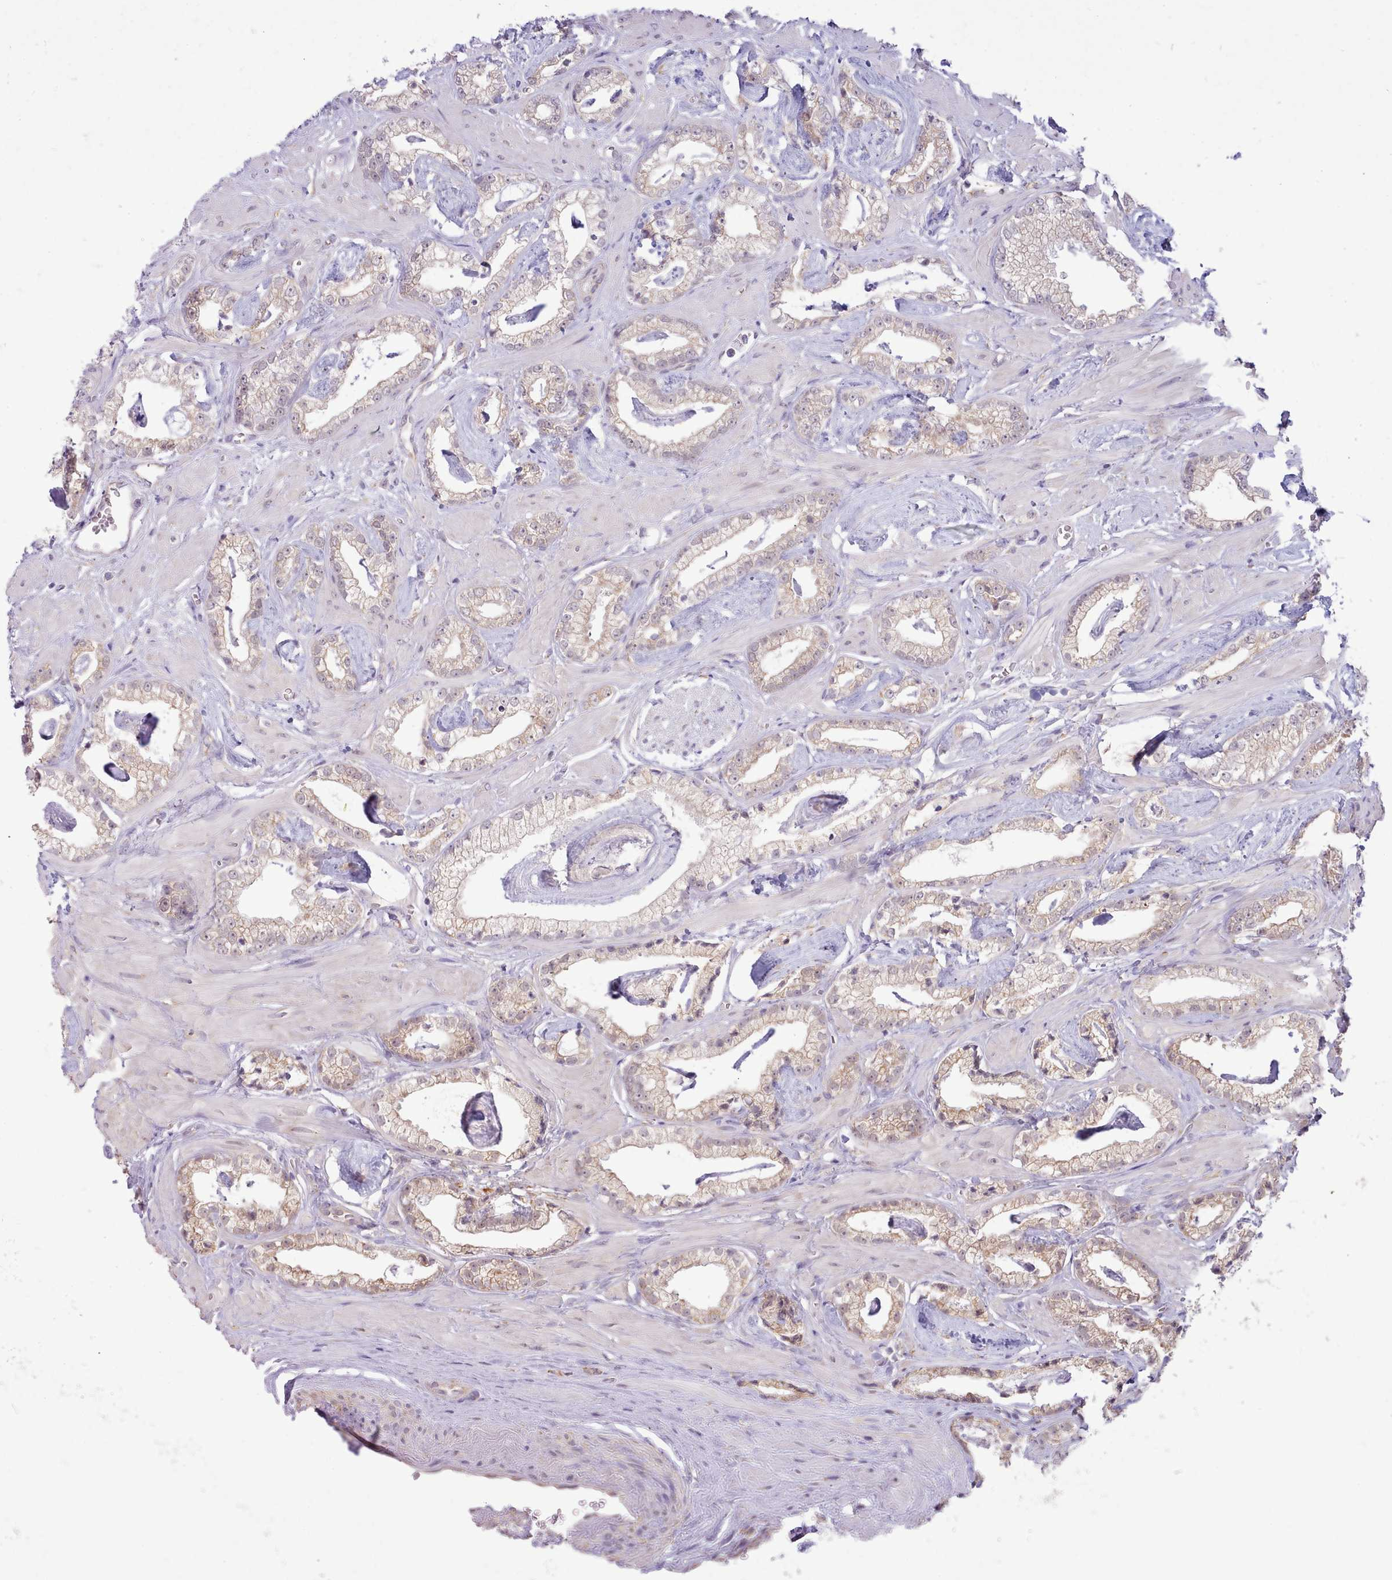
{"staining": {"intensity": "weak", "quantity": "25%-75%", "location": "cytoplasmic/membranous"}, "tissue": "prostate cancer", "cell_type": "Tumor cells", "image_type": "cancer", "snomed": [{"axis": "morphology", "description": "Adenocarcinoma, Low grade"}, {"axis": "topography", "description": "Prostate"}], "caption": "High-power microscopy captured an IHC photomicrograph of prostate cancer (adenocarcinoma (low-grade)), revealing weak cytoplasmic/membranous expression in approximately 25%-75% of tumor cells.", "gene": "SEC61B", "patient": {"sex": "male", "age": 60}}